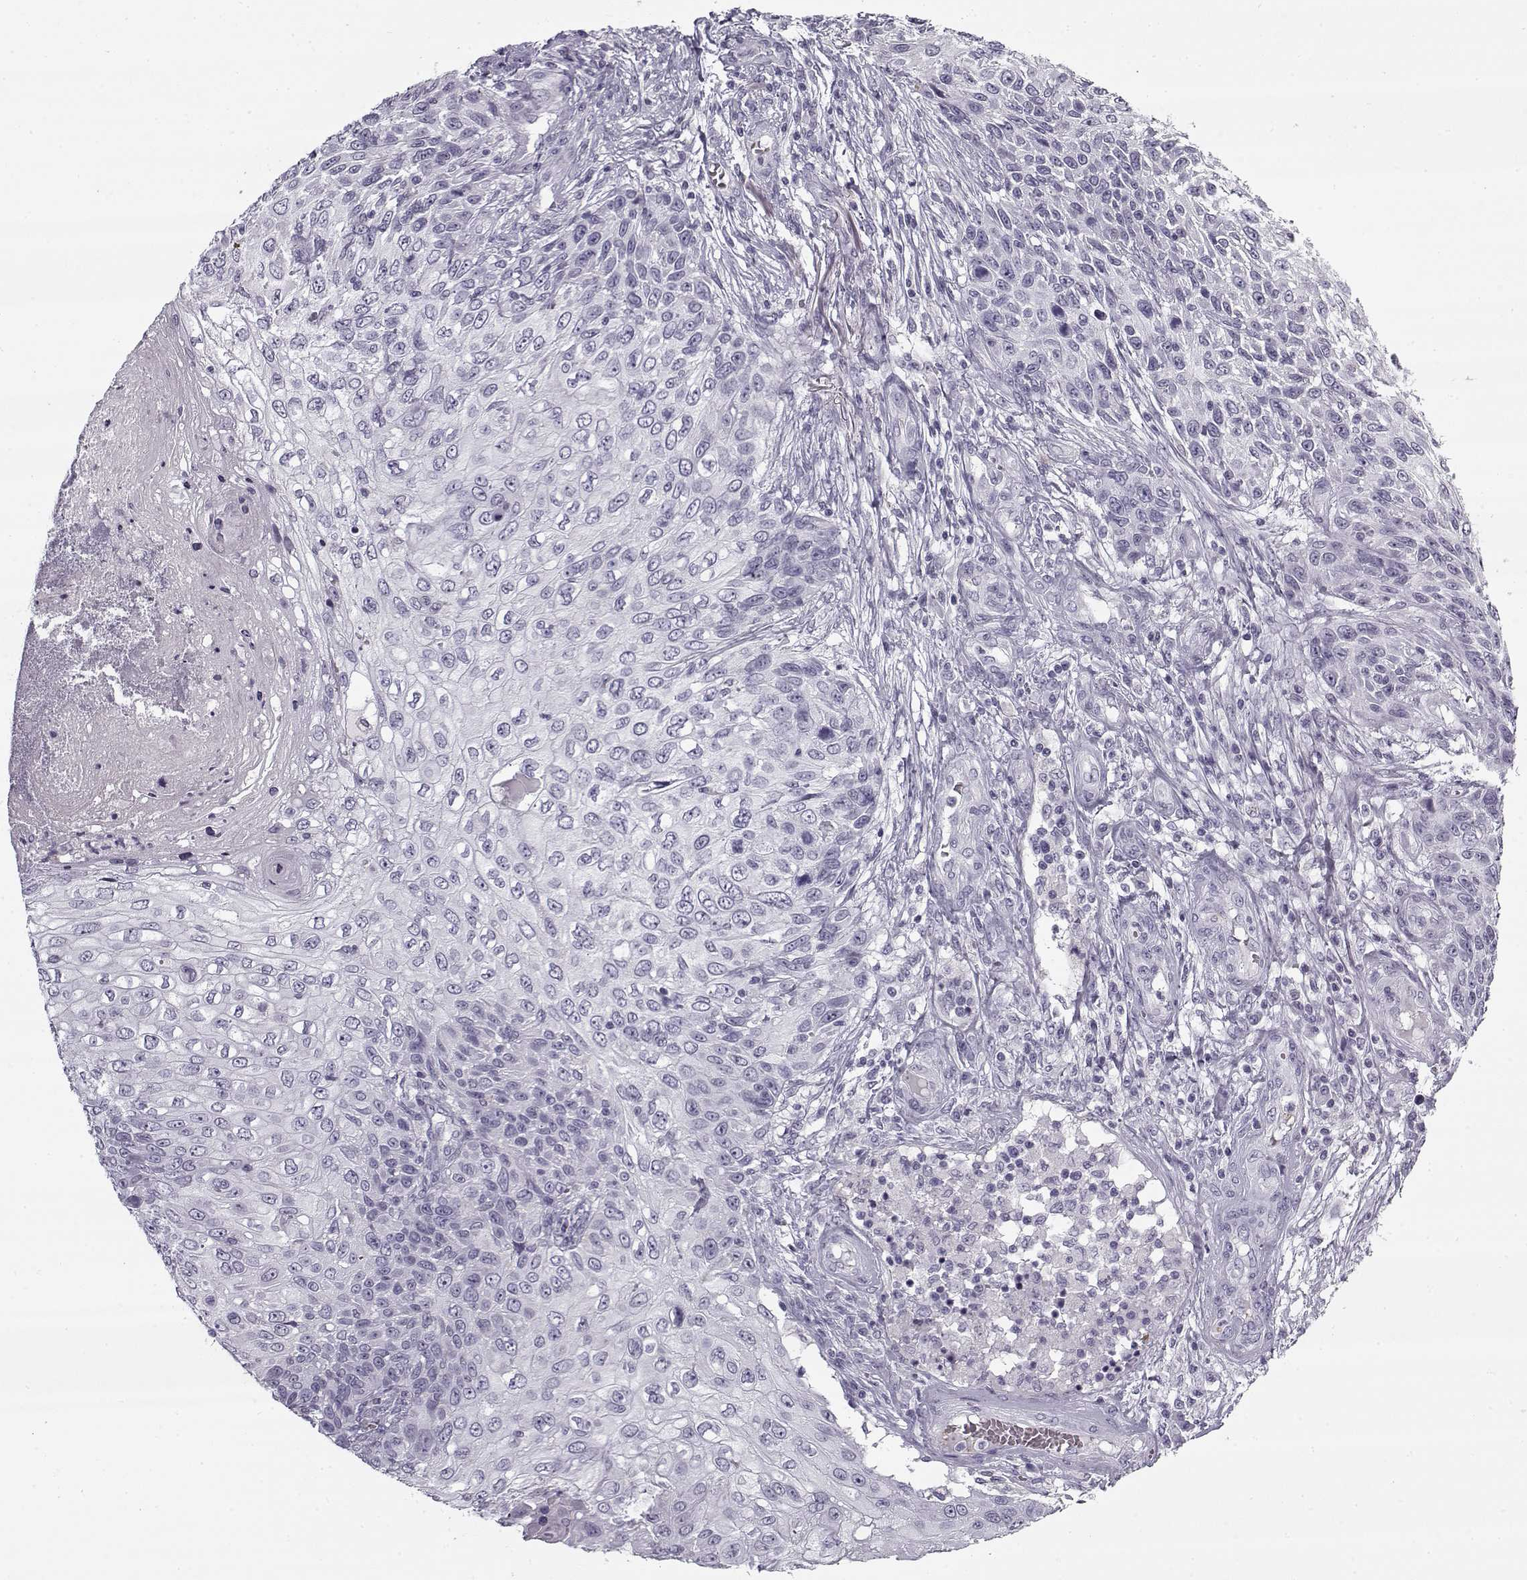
{"staining": {"intensity": "negative", "quantity": "none", "location": "none"}, "tissue": "skin cancer", "cell_type": "Tumor cells", "image_type": "cancer", "snomed": [{"axis": "morphology", "description": "Squamous cell carcinoma, NOS"}, {"axis": "topography", "description": "Skin"}], "caption": "A photomicrograph of human skin cancer is negative for staining in tumor cells.", "gene": "SNCA", "patient": {"sex": "male", "age": 92}}